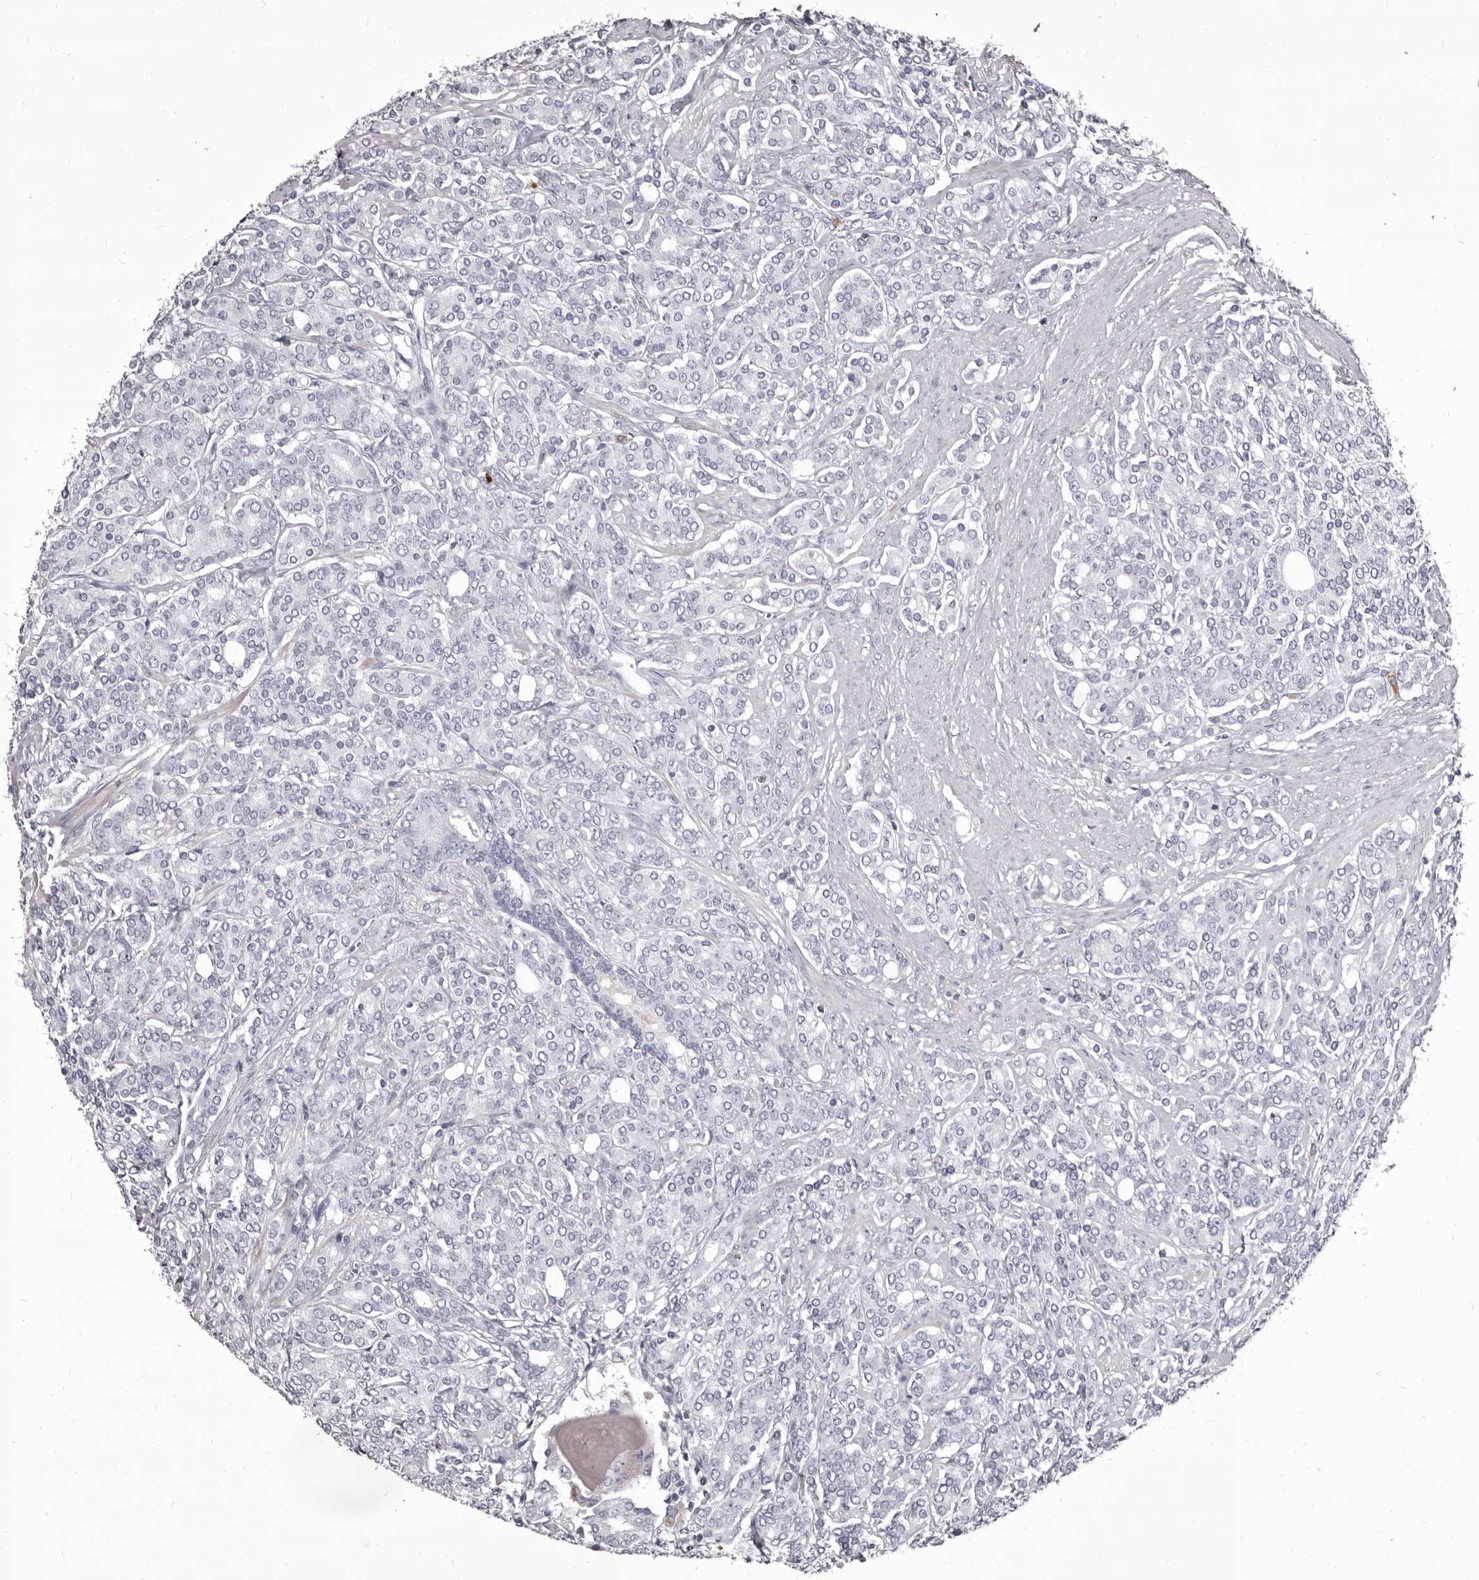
{"staining": {"intensity": "negative", "quantity": "none", "location": "none"}, "tissue": "prostate cancer", "cell_type": "Tumor cells", "image_type": "cancer", "snomed": [{"axis": "morphology", "description": "Adenocarcinoma, High grade"}, {"axis": "topography", "description": "Prostate"}], "caption": "Immunohistochemical staining of prostate high-grade adenocarcinoma displays no significant positivity in tumor cells.", "gene": "GZMH", "patient": {"sex": "male", "age": 62}}